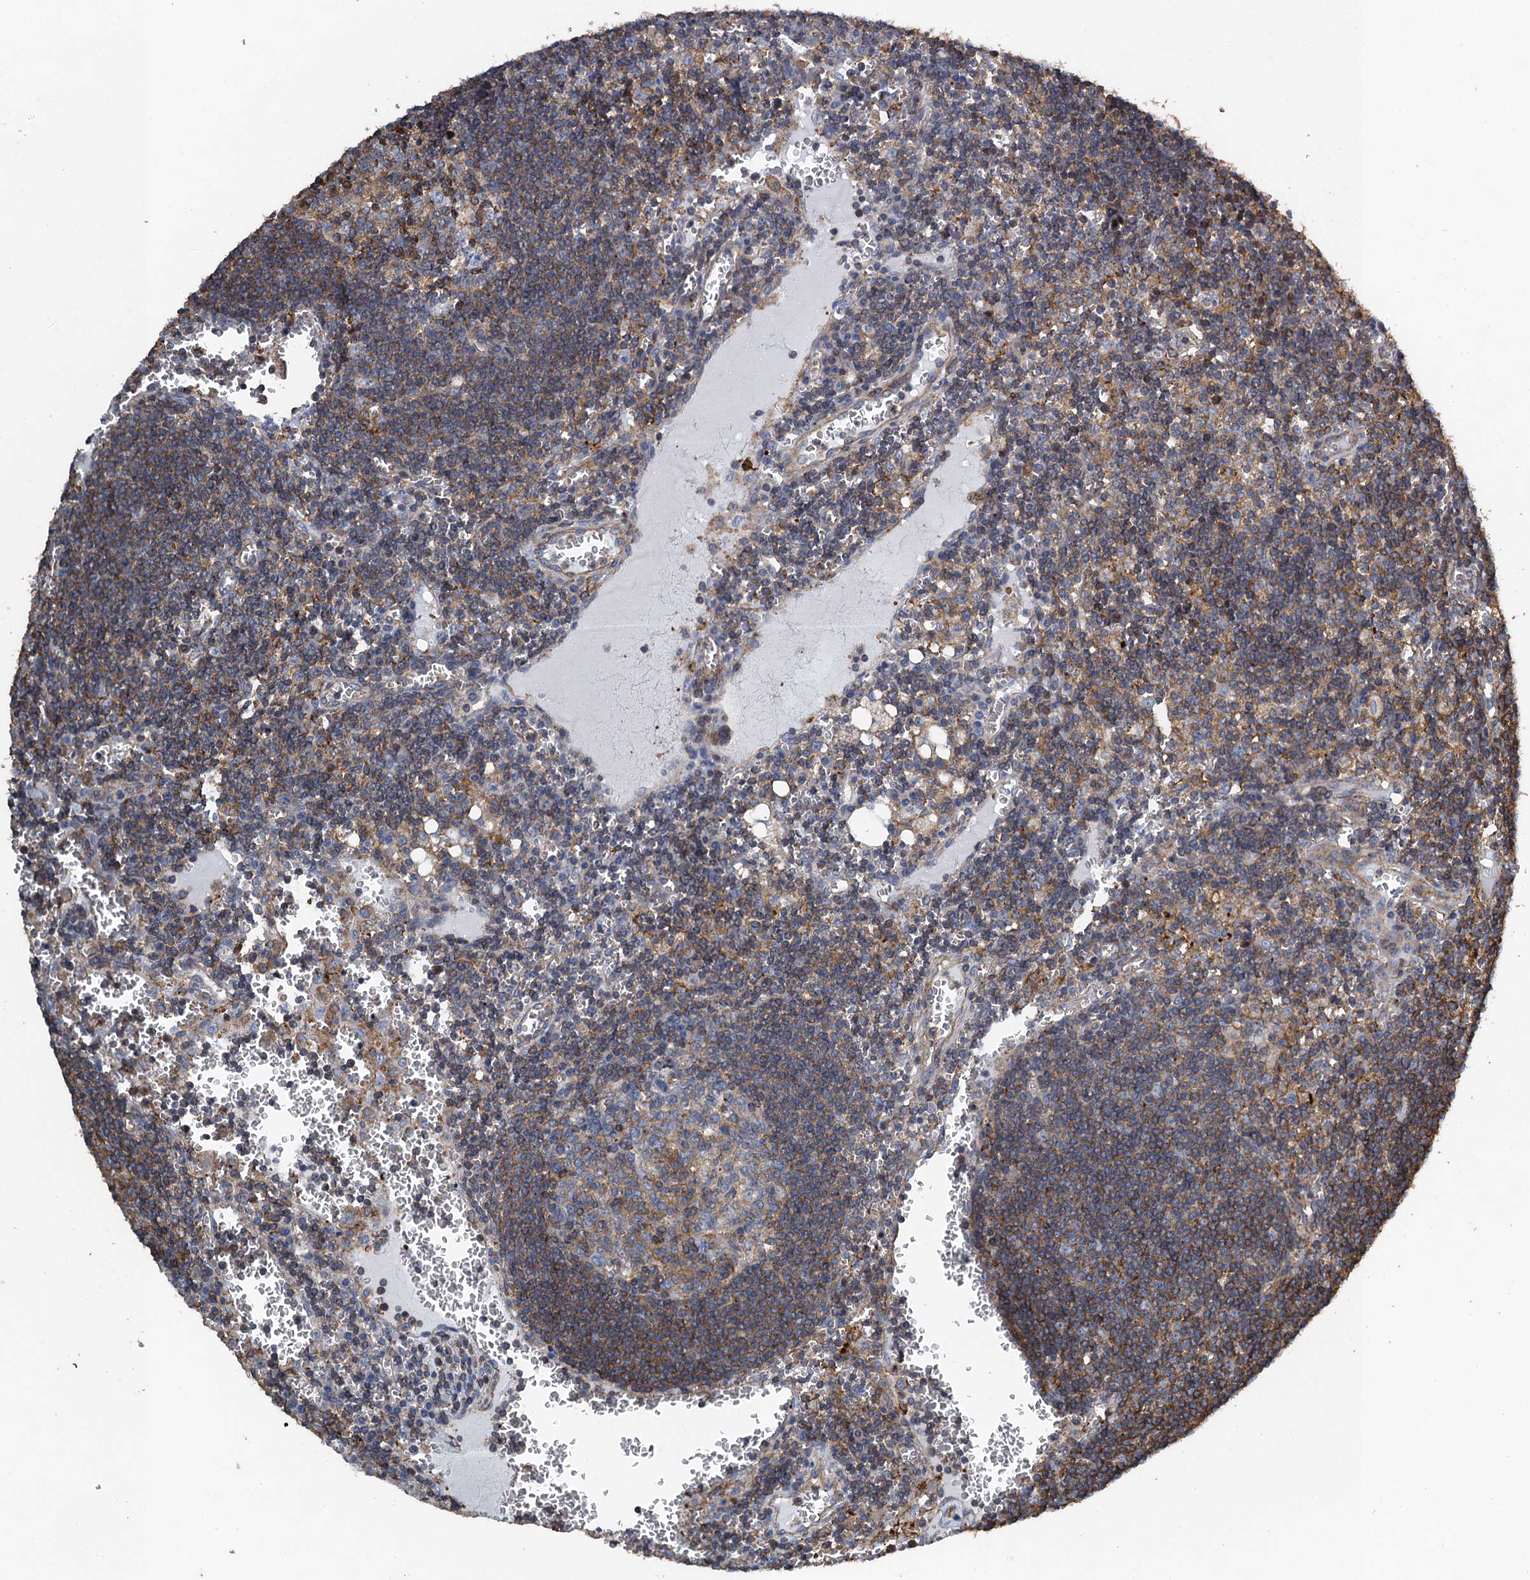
{"staining": {"intensity": "moderate", "quantity": "25%-75%", "location": "cytoplasmic/membranous"}, "tissue": "lymph node", "cell_type": "Germinal center cells", "image_type": "normal", "snomed": [{"axis": "morphology", "description": "Normal tissue, NOS"}, {"axis": "topography", "description": "Lymph node"}], "caption": "Protein staining displays moderate cytoplasmic/membranous positivity in about 25%-75% of germinal center cells in unremarkable lymph node.", "gene": "PROSER2", "patient": {"sex": "female", "age": 73}}